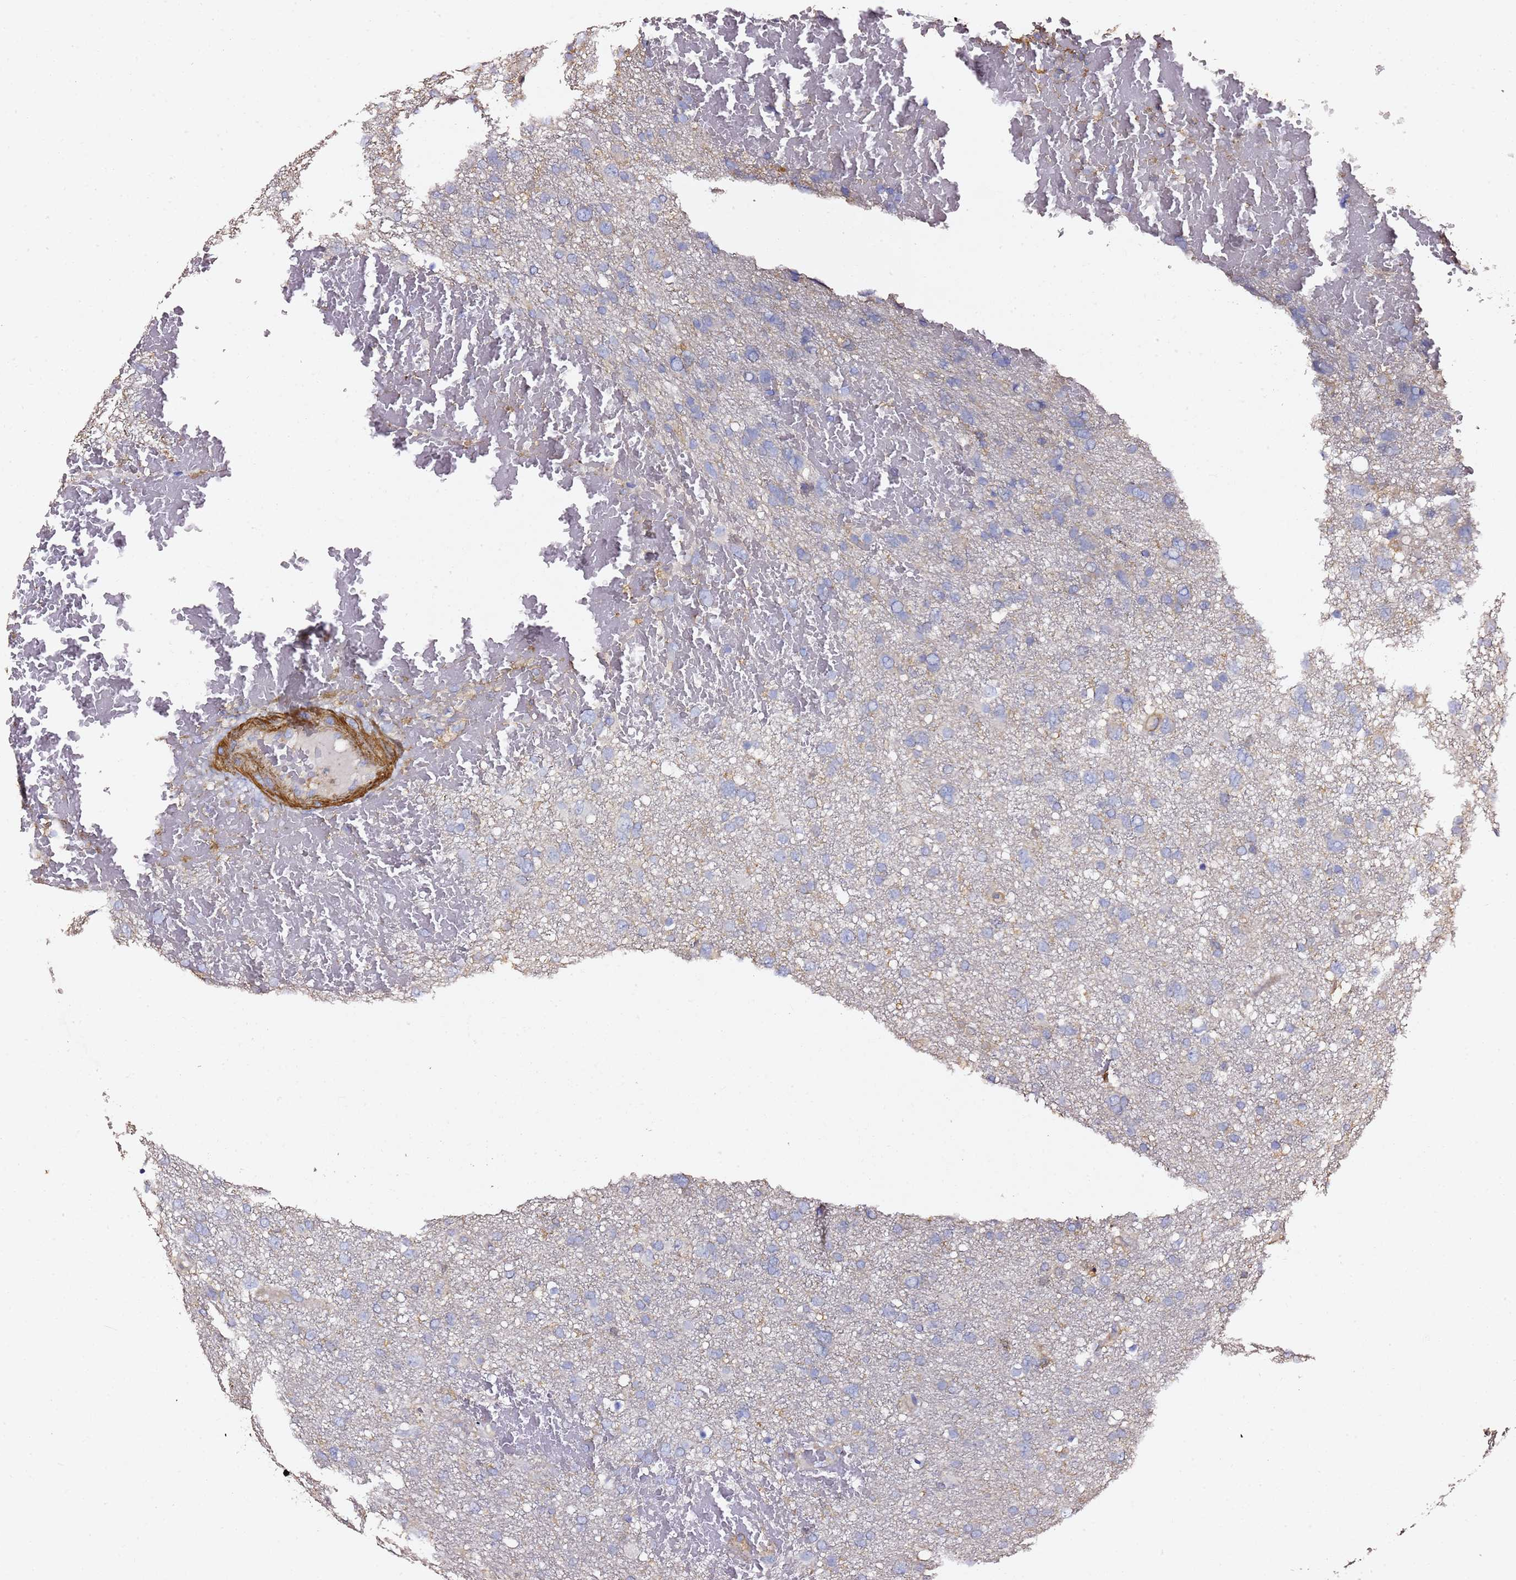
{"staining": {"intensity": "negative", "quantity": "none", "location": "none"}, "tissue": "glioma", "cell_type": "Tumor cells", "image_type": "cancer", "snomed": [{"axis": "morphology", "description": "Glioma, malignant, High grade"}, {"axis": "topography", "description": "Brain"}], "caption": "IHC histopathology image of human malignant glioma (high-grade) stained for a protein (brown), which demonstrates no positivity in tumor cells.", "gene": "ZFP36L2", "patient": {"sex": "male", "age": 61}}